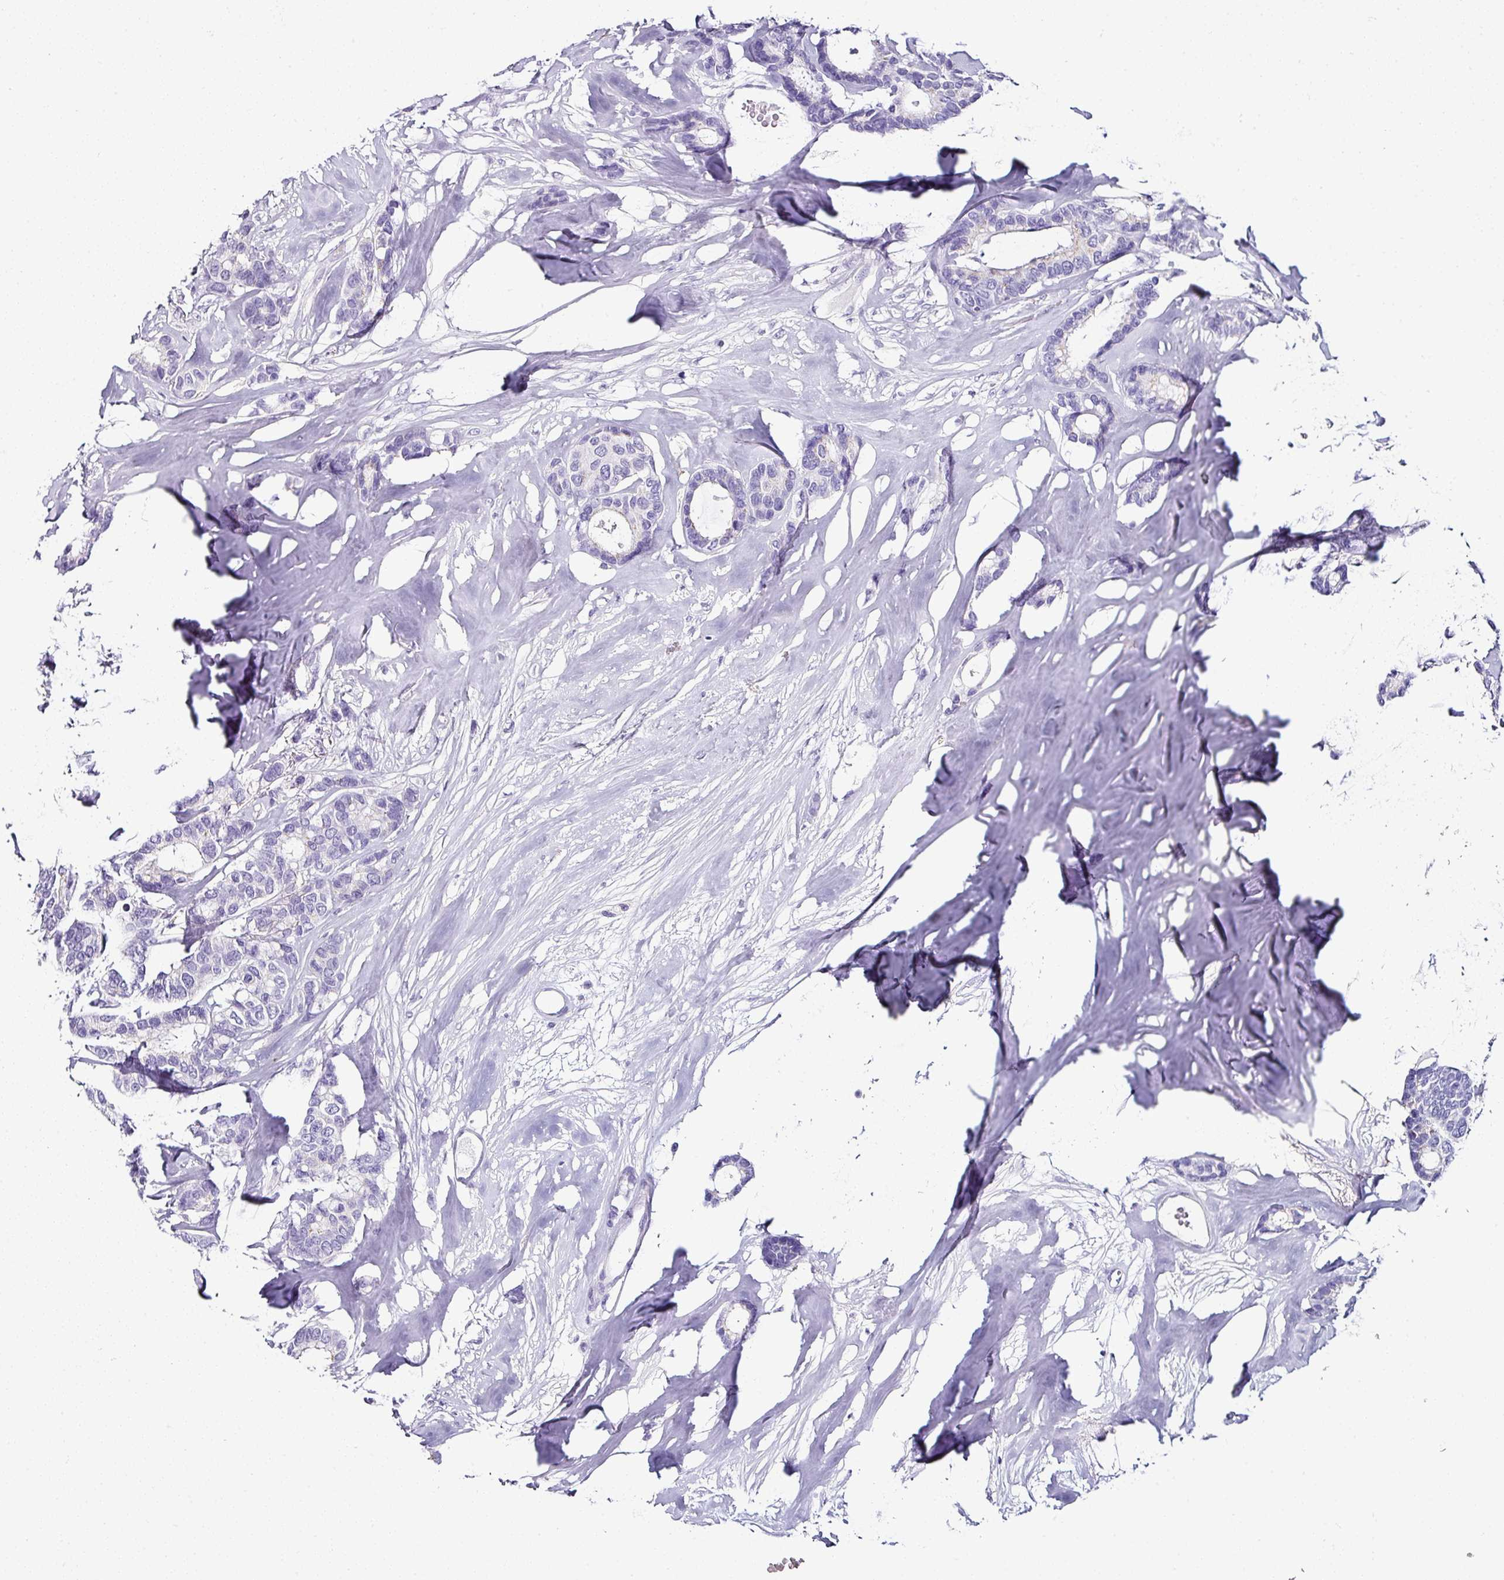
{"staining": {"intensity": "negative", "quantity": "none", "location": "none"}, "tissue": "breast cancer", "cell_type": "Tumor cells", "image_type": "cancer", "snomed": [{"axis": "morphology", "description": "Duct carcinoma"}, {"axis": "topography", "description": "Breast"}], "caption": "This is an IHC photomicrograph of human breast cancer (infiltrating ductal carcinoma). There is no expression in tumor cells.", "gene": "NAPSA", "patient": {"sex": "female", "age": 87}}